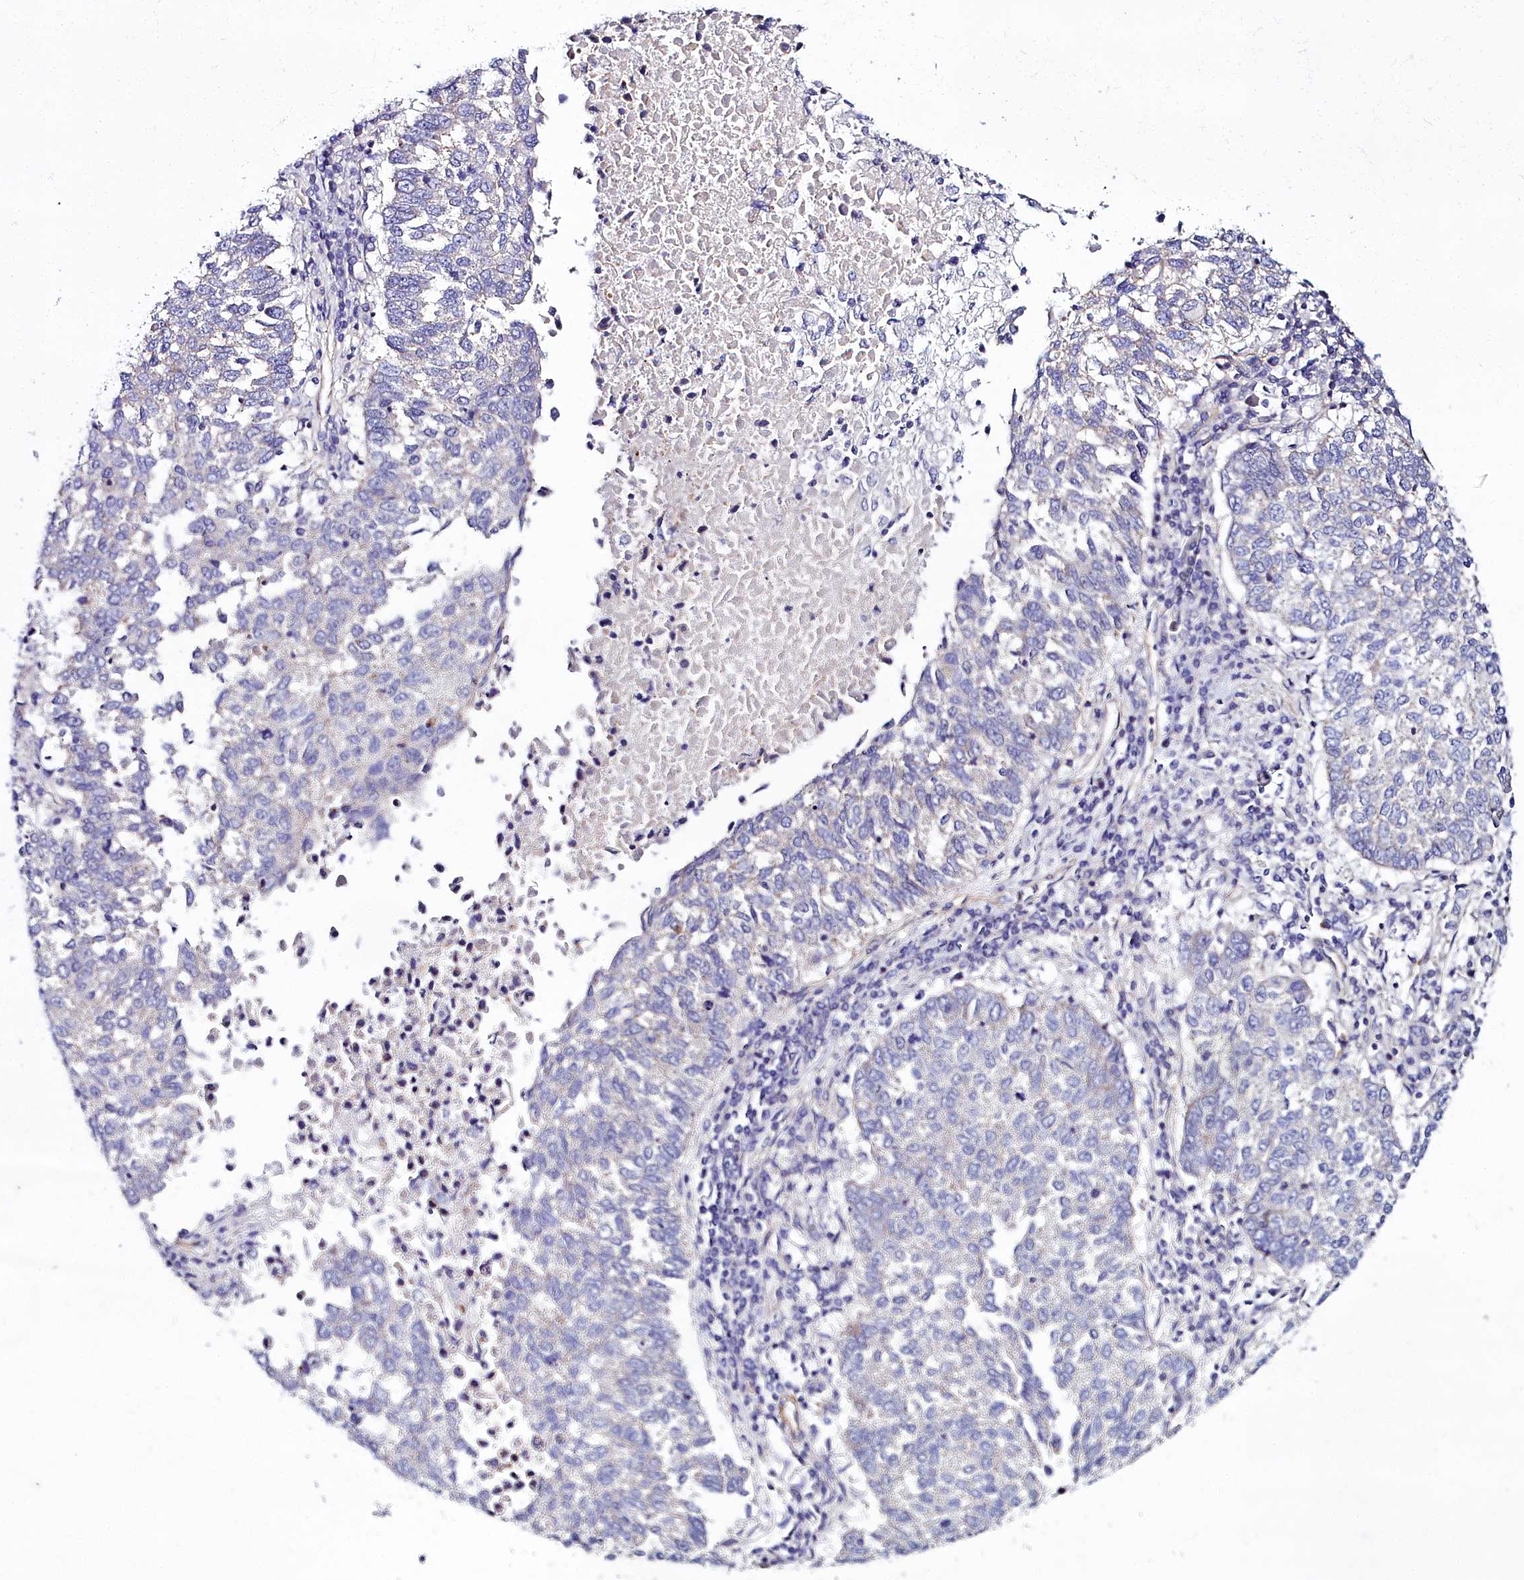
{"staining": {"intensity": "negative", "quantity": "none", "location": "none"}, "tissue": "lung cancer", "cell_type": "Tumor cells", "image_type": "cancer", "snomed": [{"axis": "morphology", "description": "Squamous cell carcinoma, NOS"}, {"axis": "topography", "description": "Lung"}], "caption": "This is an immunohistochemistry histopathology image of lung cancer. There is no staining in tumor cells.", "gene": "FADS3", "patient": {"sex": "male", "age": 73}}